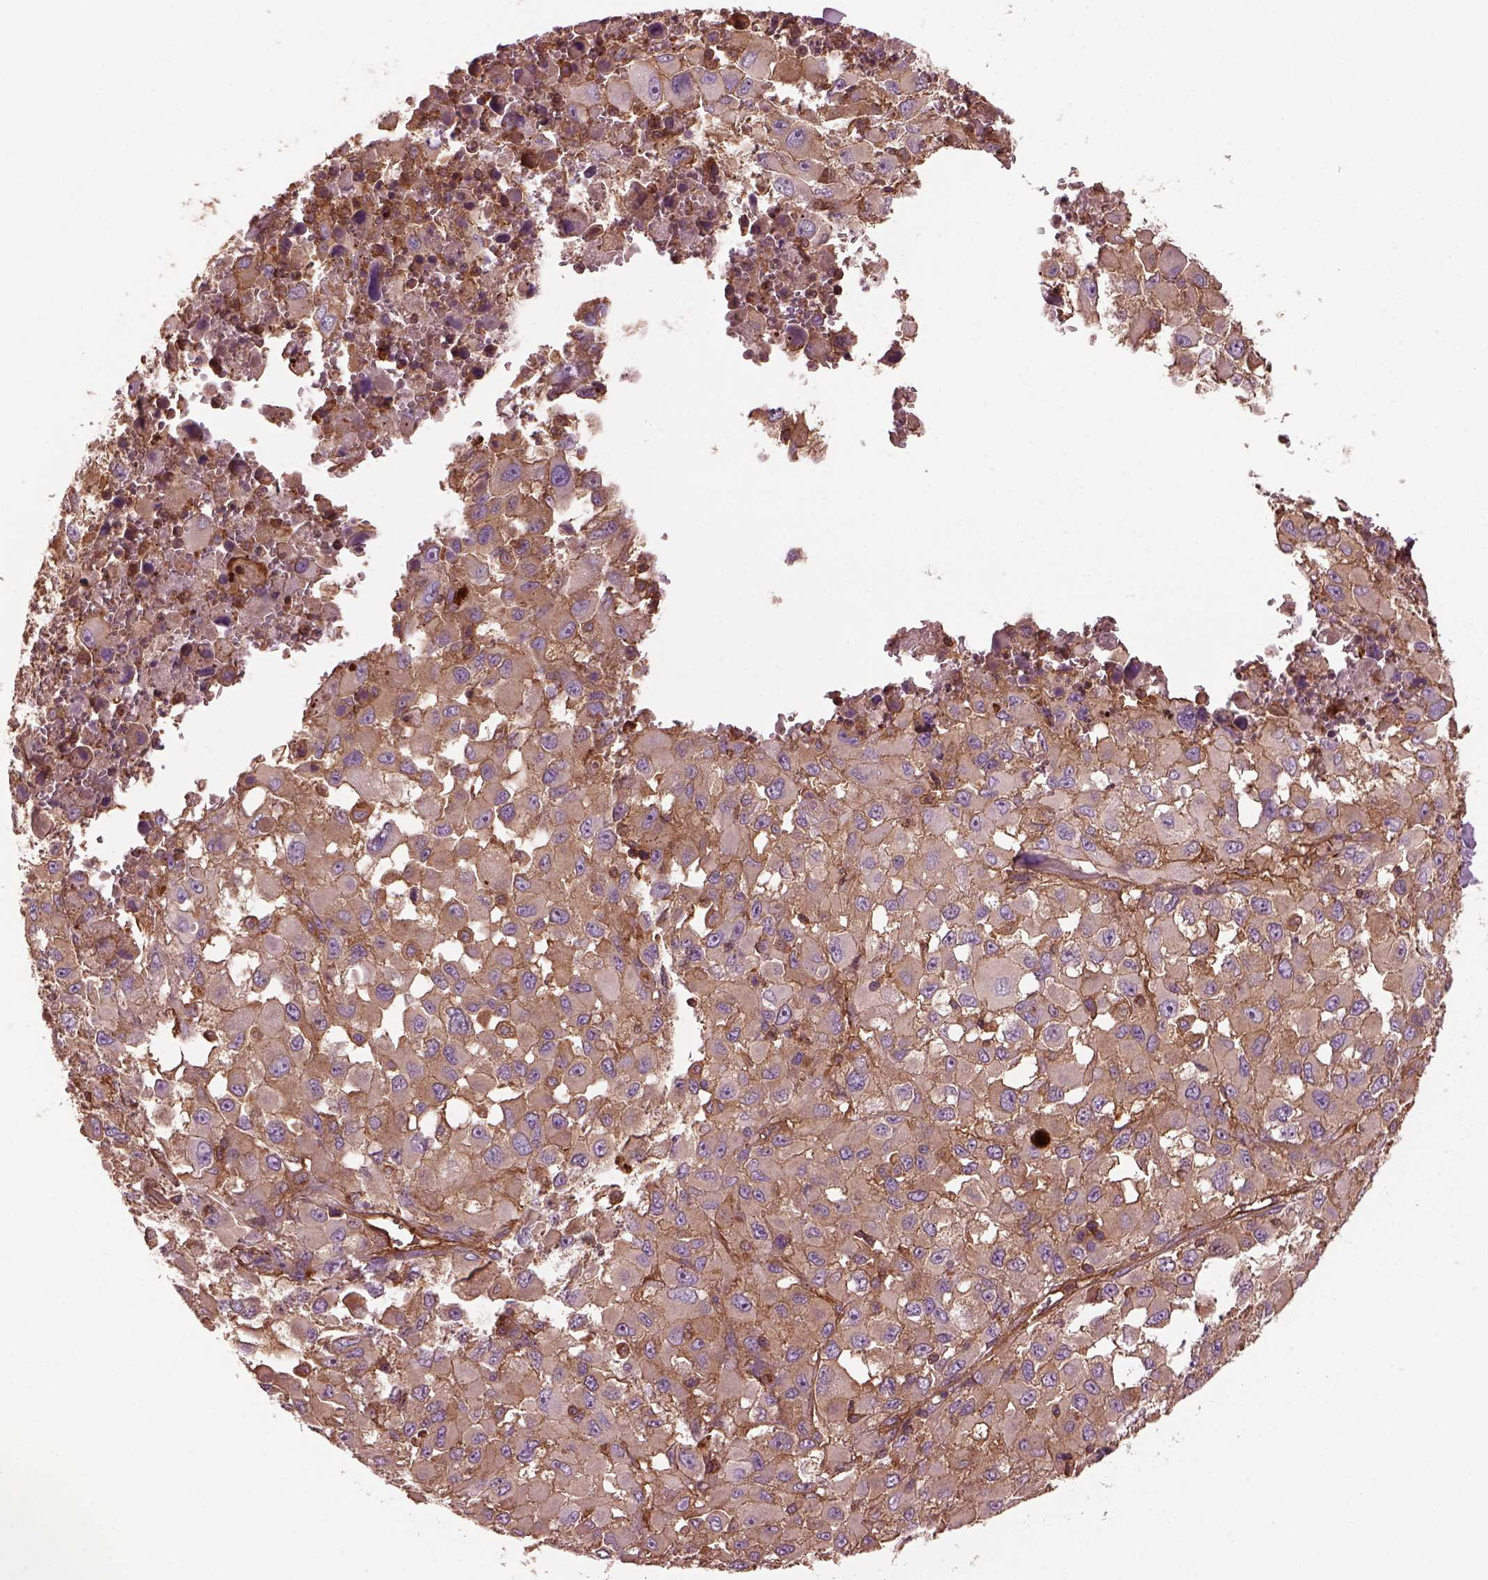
{"staining": {"intensity": "moderate", "quantity": ">75%", "location": "cytoplasmic/membranous"}, "tissue": "melanoma", "cell_type": "Tumor cells", "image_type": "cancer", "snomed": [{"axis": "morphology", "description": "Malignant melanoma, Metastatic site"}, {"axis": "topography", "description": "Lymph node"}], "caption": "Malignant melanoma (metastatic site) tissue reveals moderate cytoplasmic/membranous positivity in approximately >75% of tumor cells, visualized by immunohistochemistry.", "gene": "MYL6", "patient": {"sex": "male", "age": 50}}